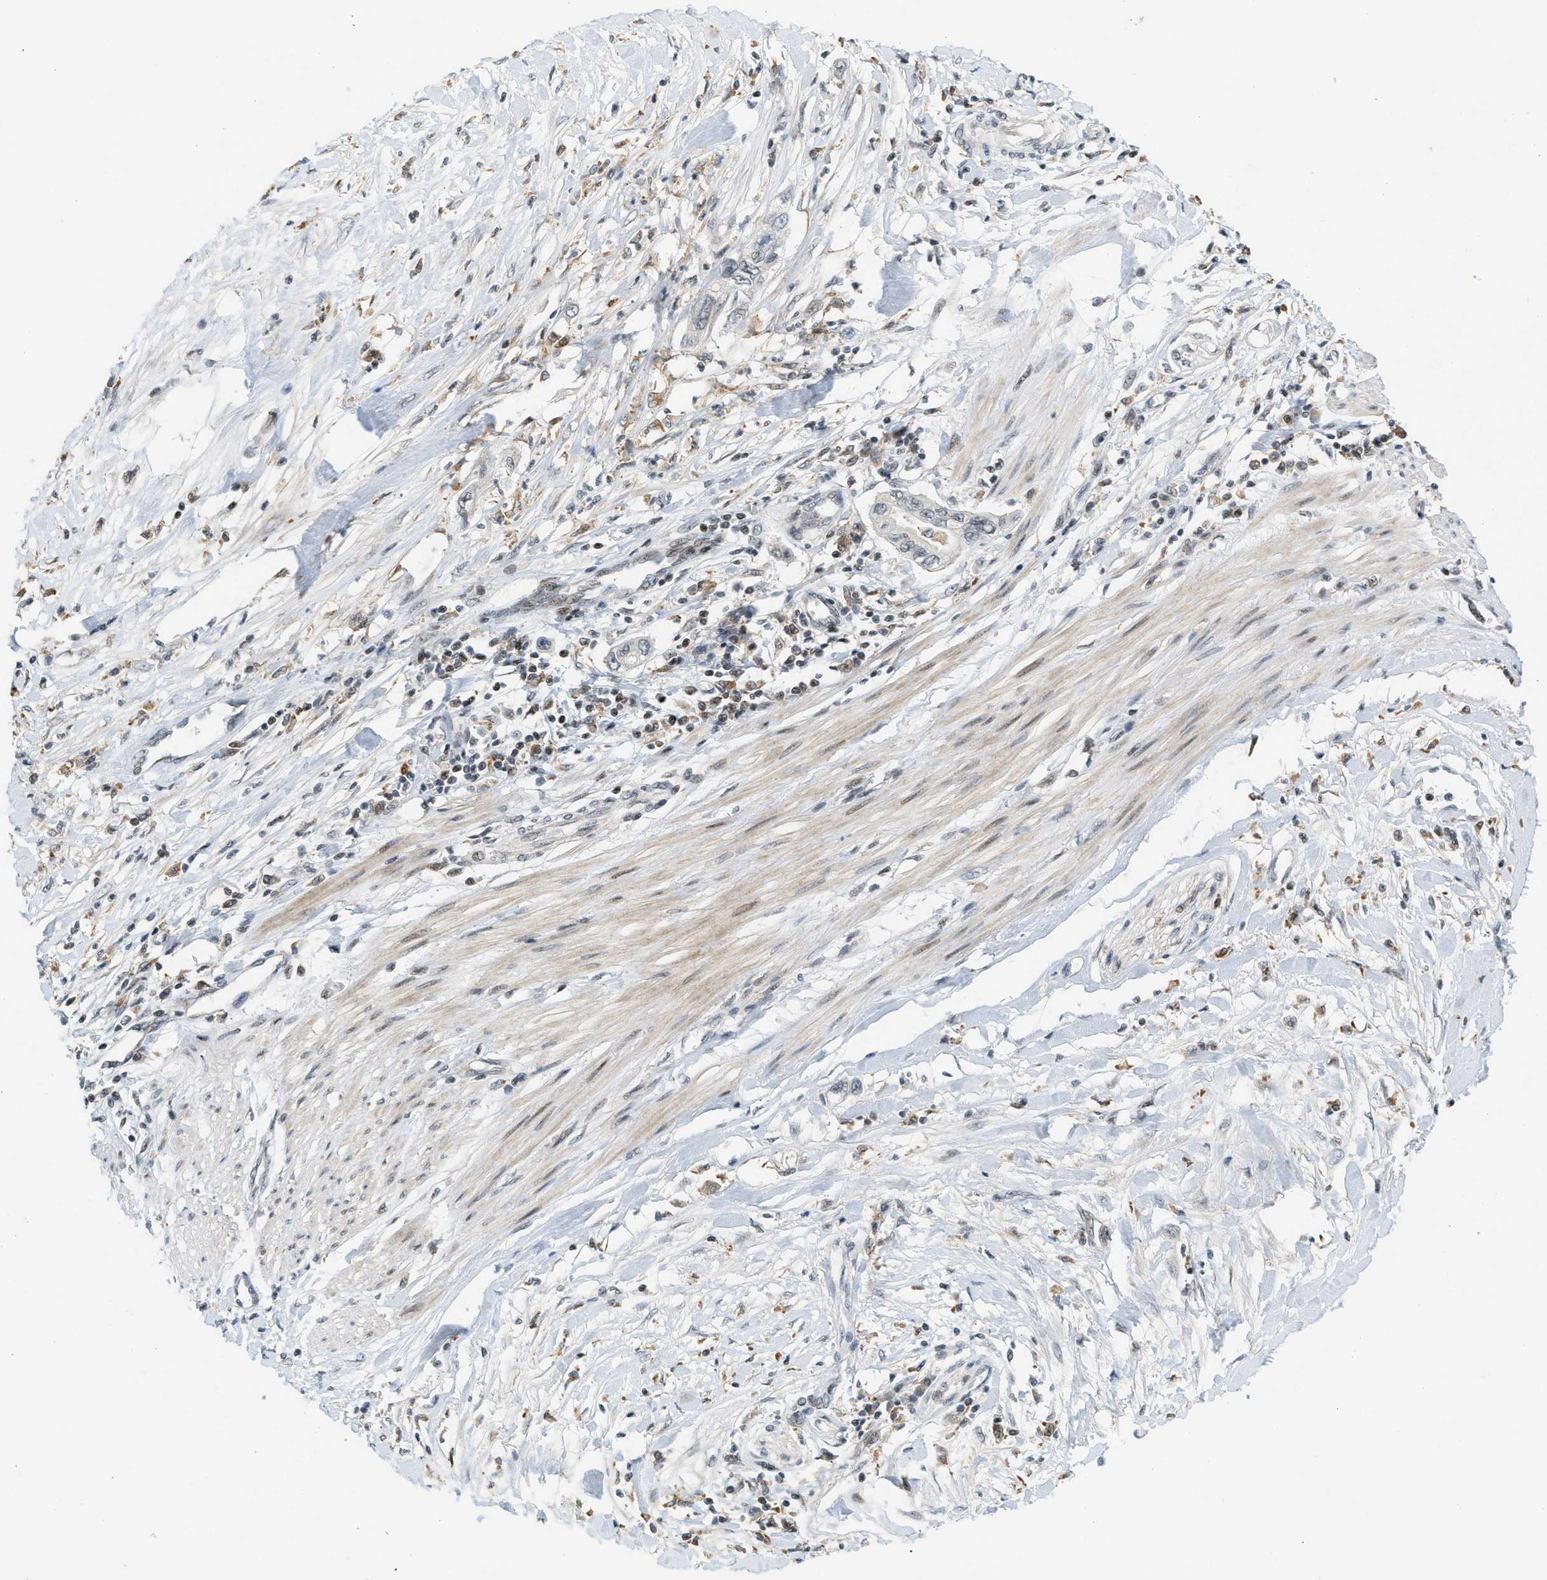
{"staining": {"intensity": "negative", "quantity": "none", "location": "none"}, "tissue": "pancreatic cancer", "cell_type": "Tumor cells", "image_type": "cancer", "snomed": [{"axis": "morphology", "description": "Adenocarcinoma, NOS"}, {"axis": "topography", "description": "Pancreas"}], "caption": "Immunohistochemical staining of human adenocarcinoma (pancreatic) reveals no significant staining in tumor cells.", "gene": "ING1", "patient": {"sex": "male", "age": 56}}